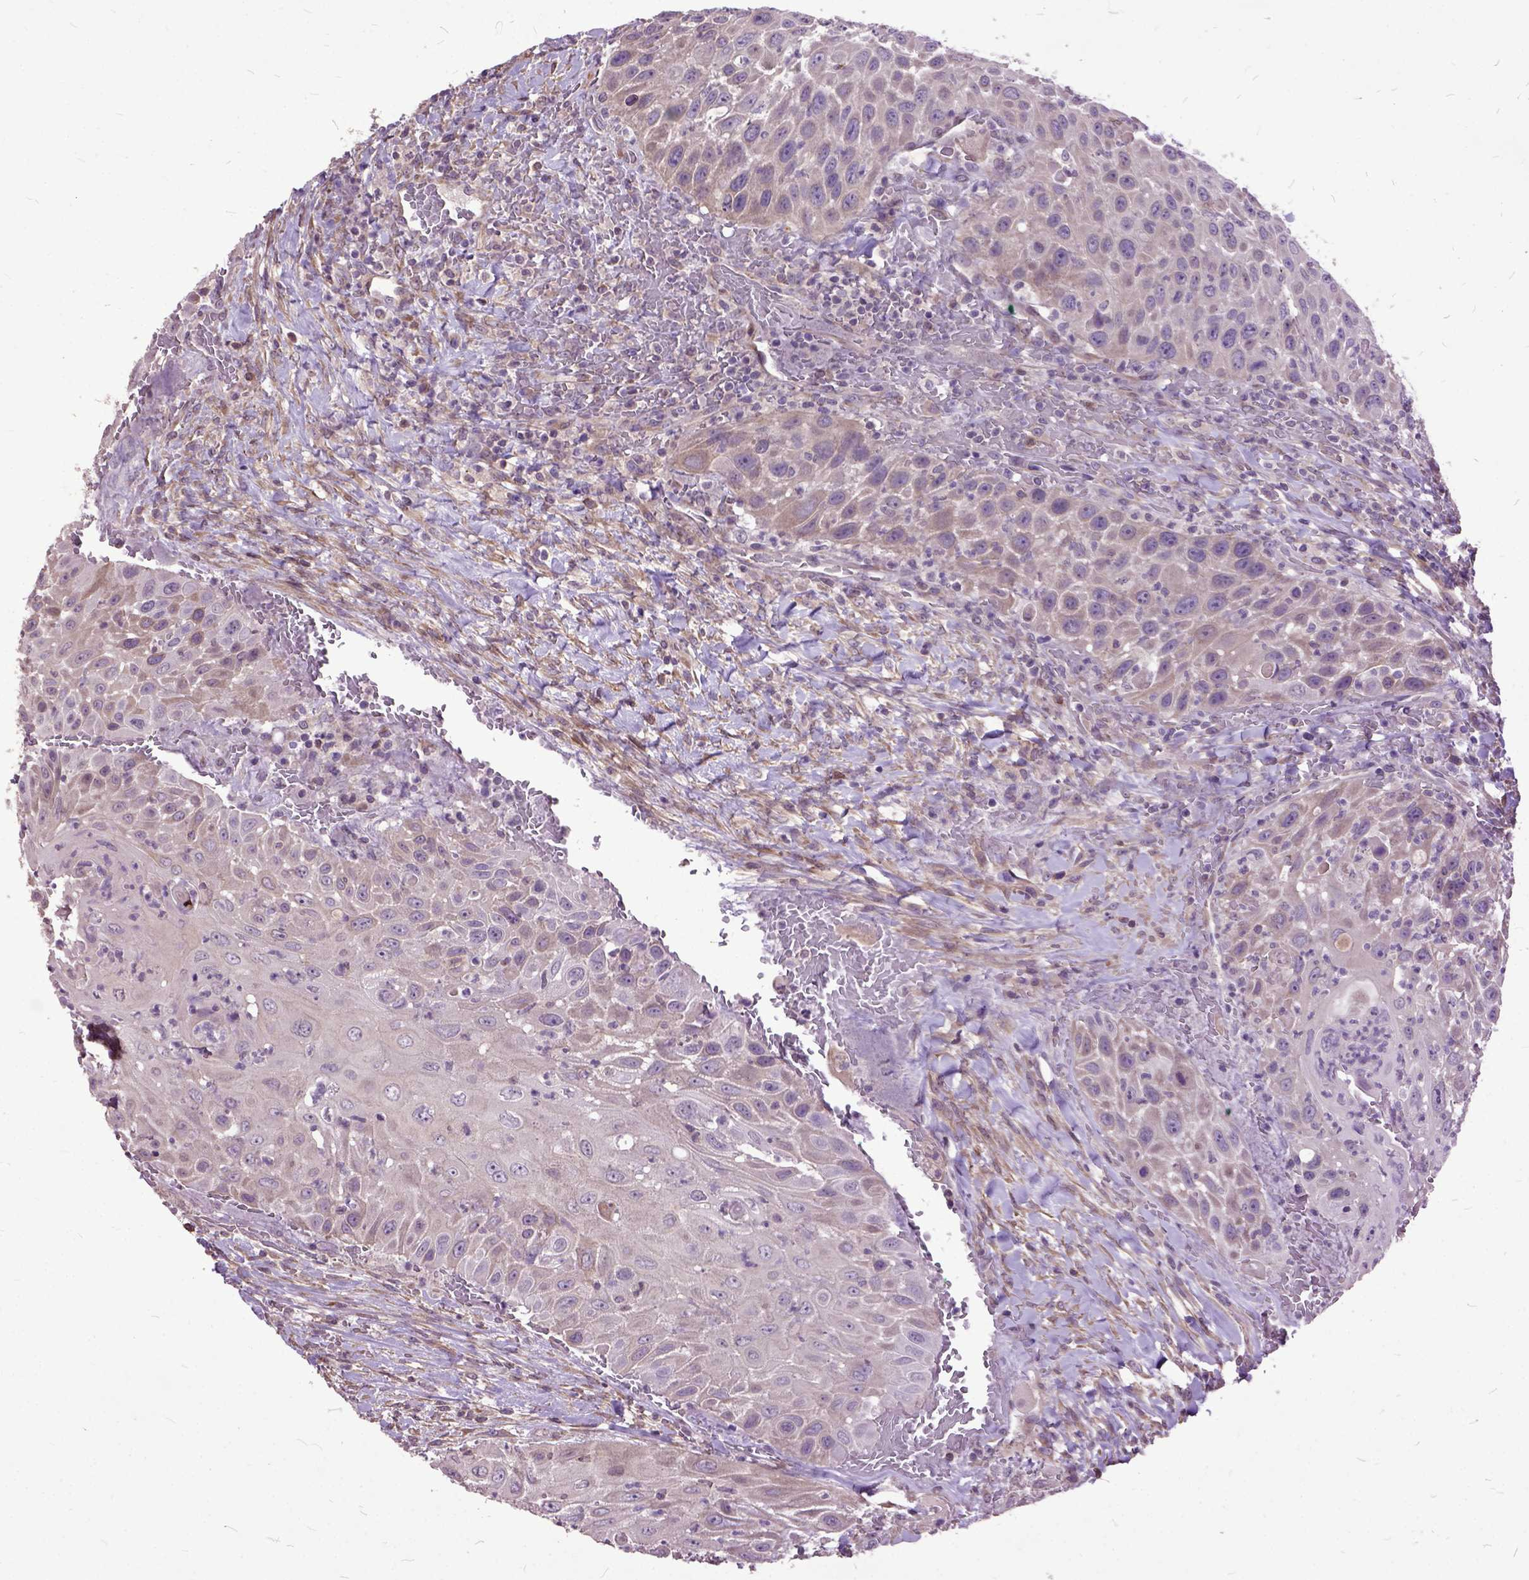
{"staining": {"intensity": "negative", "quantity": "none", "location": "none"}, "tissue": "head and neck cancer", "cell_type": "Tumor cells", "image_type": "cancer", "snomed": [{"axis": "morphology", "description": "Squamous cell carcinoma, NOS"}, {"axis": "topography", "description": "Head-Neck"}], "caption": "Protein analysis of squamous cell carcinoma (head and neck) exhibits no significant positivity in tumor cells.", "gene": "AREG", "patient": {"sex": "male", "age": 69}}